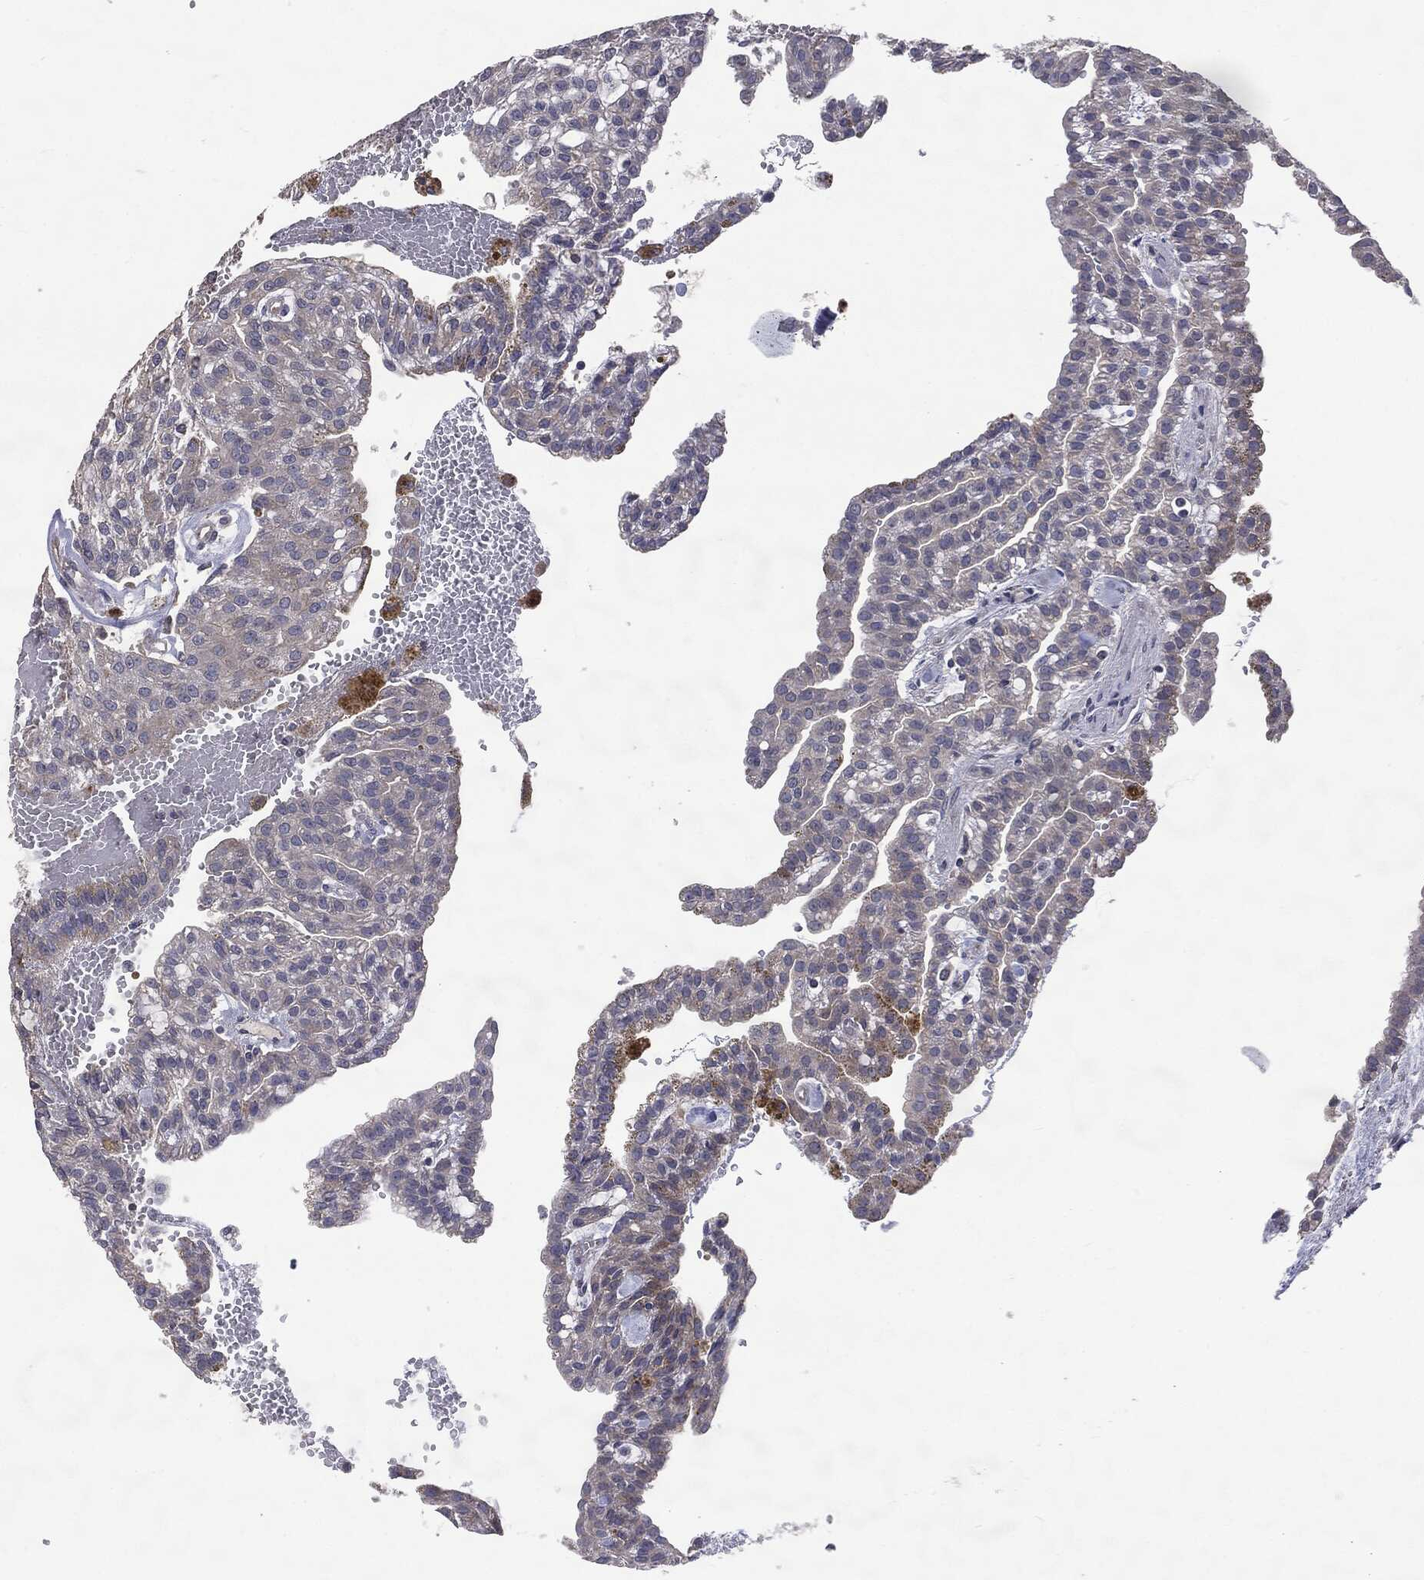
{"staining": {"intensity": "negative", "quantity": "none", "location": "none"}, "tissue": "renal cancer", "cell_type": "Tumor cells", "image_type": "cancer", "snomed": [{"axis": "morphology", "description": "Adenocarcinoma, NOS"}, {"axis": "topography", "description": "Kidney"}], "caption": "The immunohistochemistry image has no significant staining in tumor cells of renal cancer (adenocarcinoma) tissue.", "gene": "MTOR", "patient": {"sex": "male", "age": 63}}